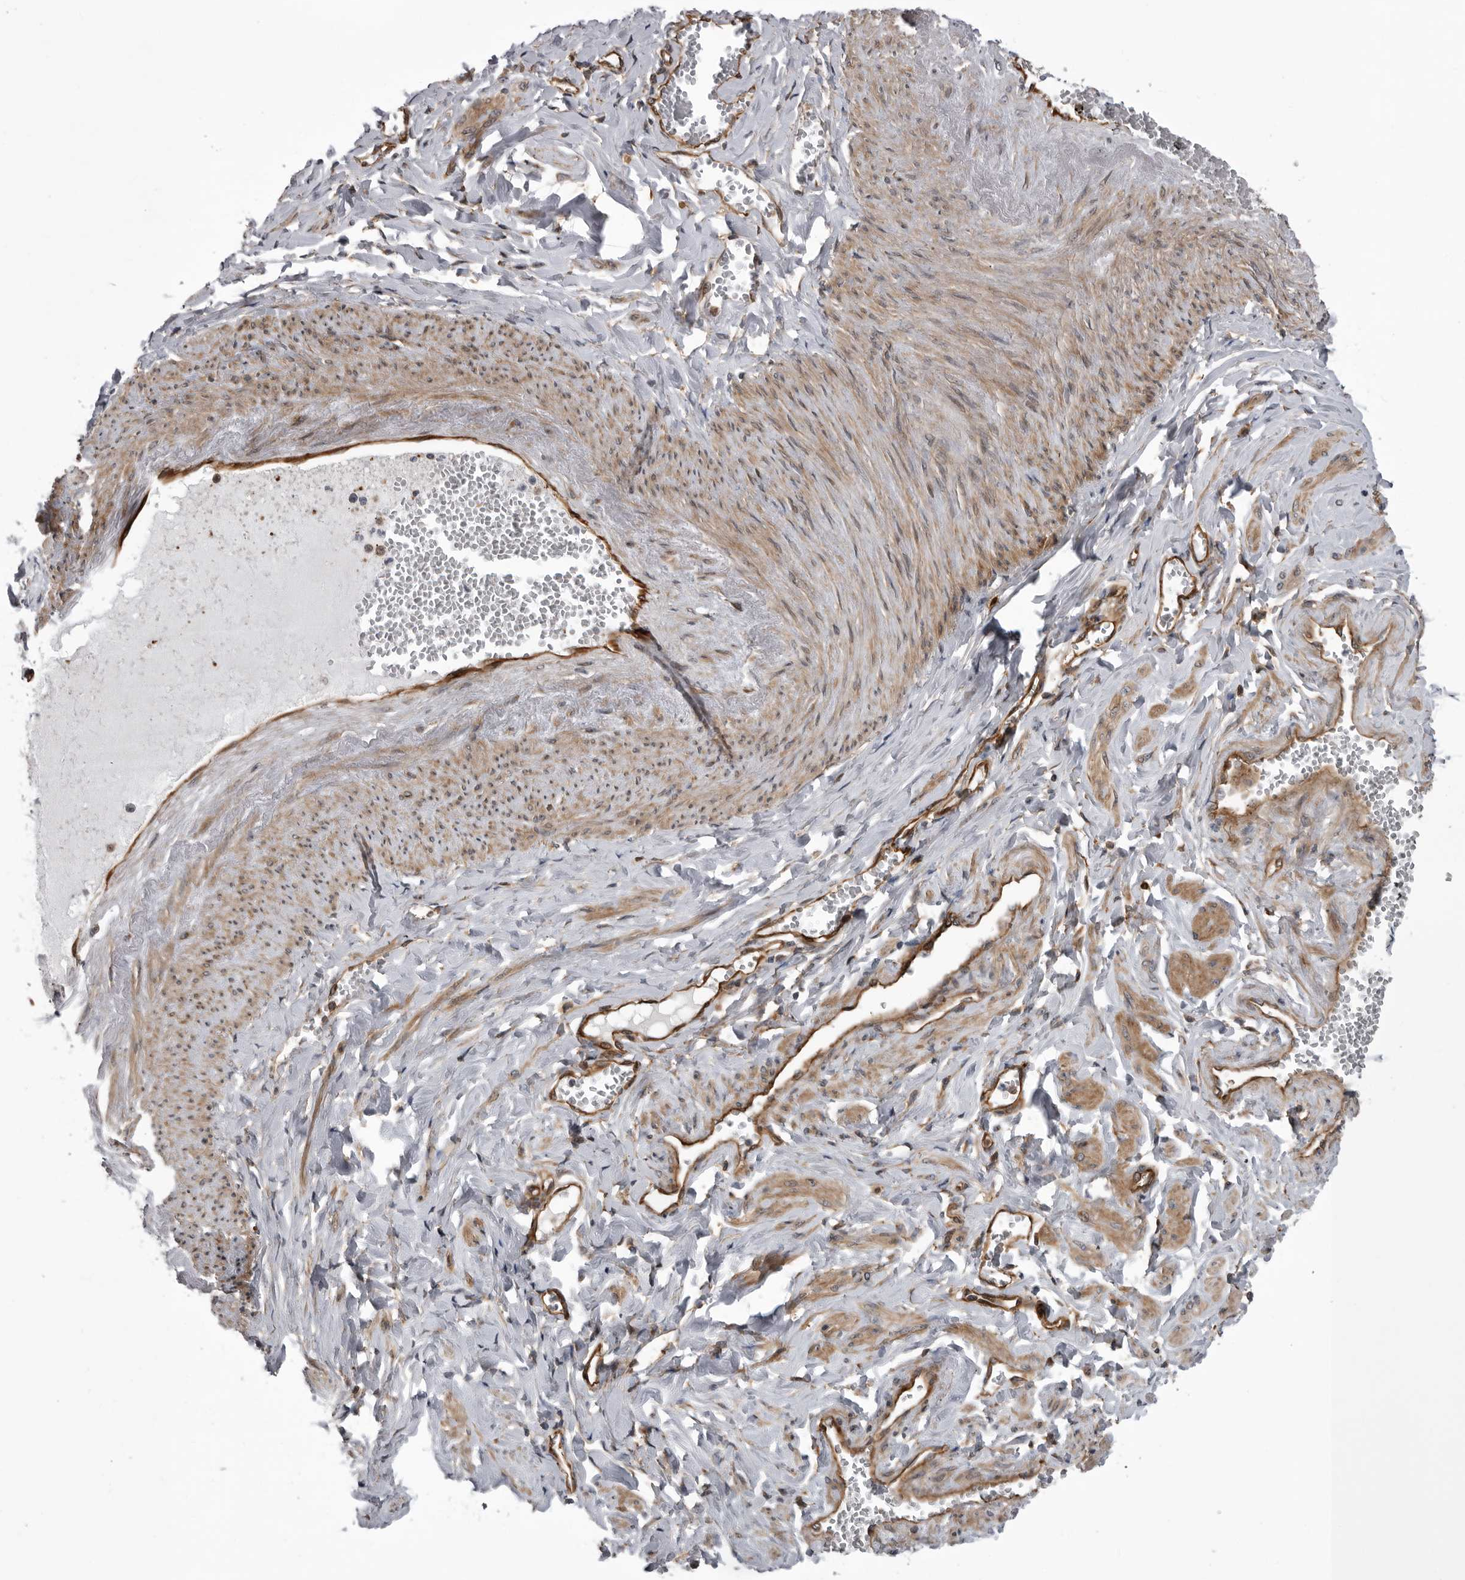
{"staining": {"intensity": "moderate", "quantity": ">75%", "location": "cytoplasmic/membranous"}, "tissue": "soft tissue", "cell_type": "Fibroblasts", "image_type": "normal", "snomed": [{"axis": "morphology", "description": "Normal tissue, NOS"}, {"axis": "topography", "description": "Vascular tissue"}, {"axis": "topography", "description": "Fallopian tube"}, {"axis": "topography", "description": "Ovary"}], "caption": "This photomicrograph exhibits immunohistochemistry (IHC) staining of benign human soft tissue, with medium moderate cytoplasmic/membranous staining in approximately >75% of fibroblasts.", "gene": "RAB3GAP2", "patient": {"sex": "female", "age": 67}}